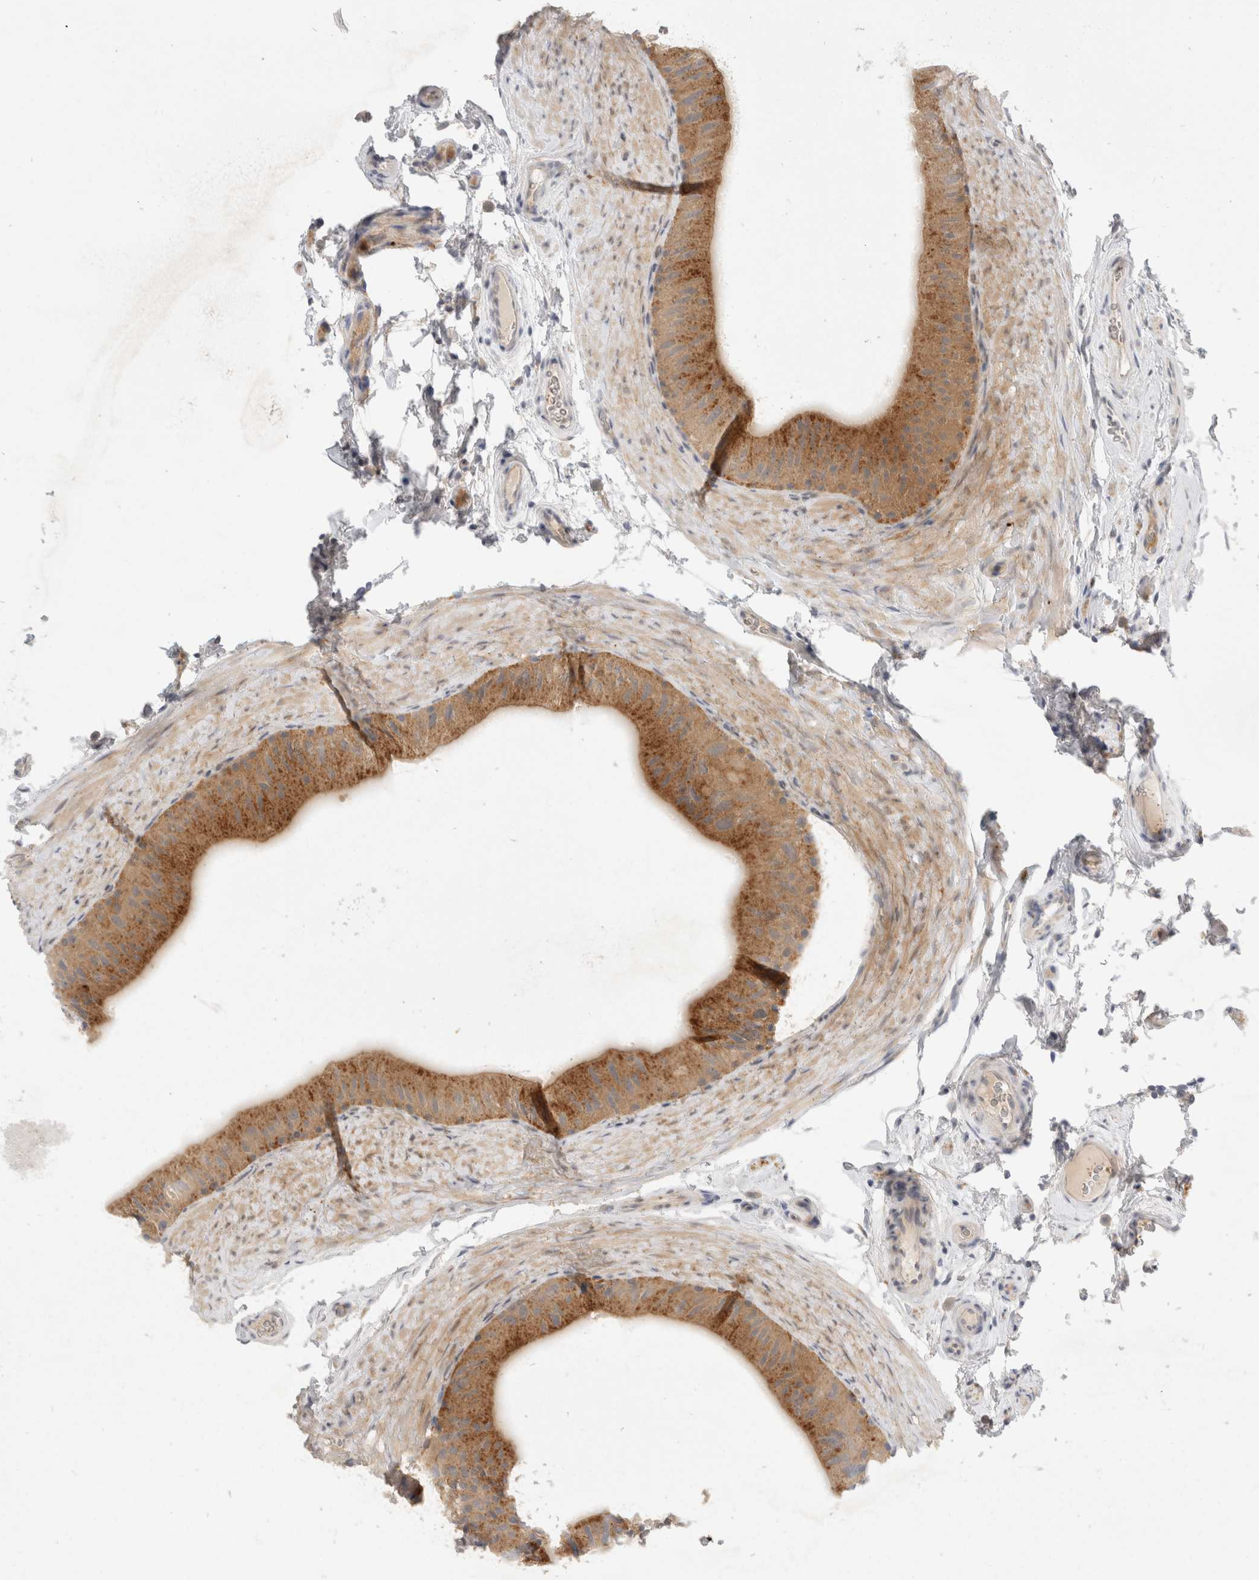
{"staining": {"intensity": "moderate", "quantity": ">75%", "location": "cytoplasmic/membranous"}, "tissue": "epididymis", "cell_type": "Glandular cells", "image_type": "normal", "snomed": [{"axis": "morphology", "description": "Normal tissue, NOS"}, {"axis": "topography", "description": "Epididymis"}], "caption": "Moderate cytoplasmic/membranous expression is seen in about >75% of glandular cells in unremarkable epididymis. (Brightfield microscopy of DAB IHC at high magnification).", "gene": "TOM1L2", "patient": {"sex": "male", "age": 49}}